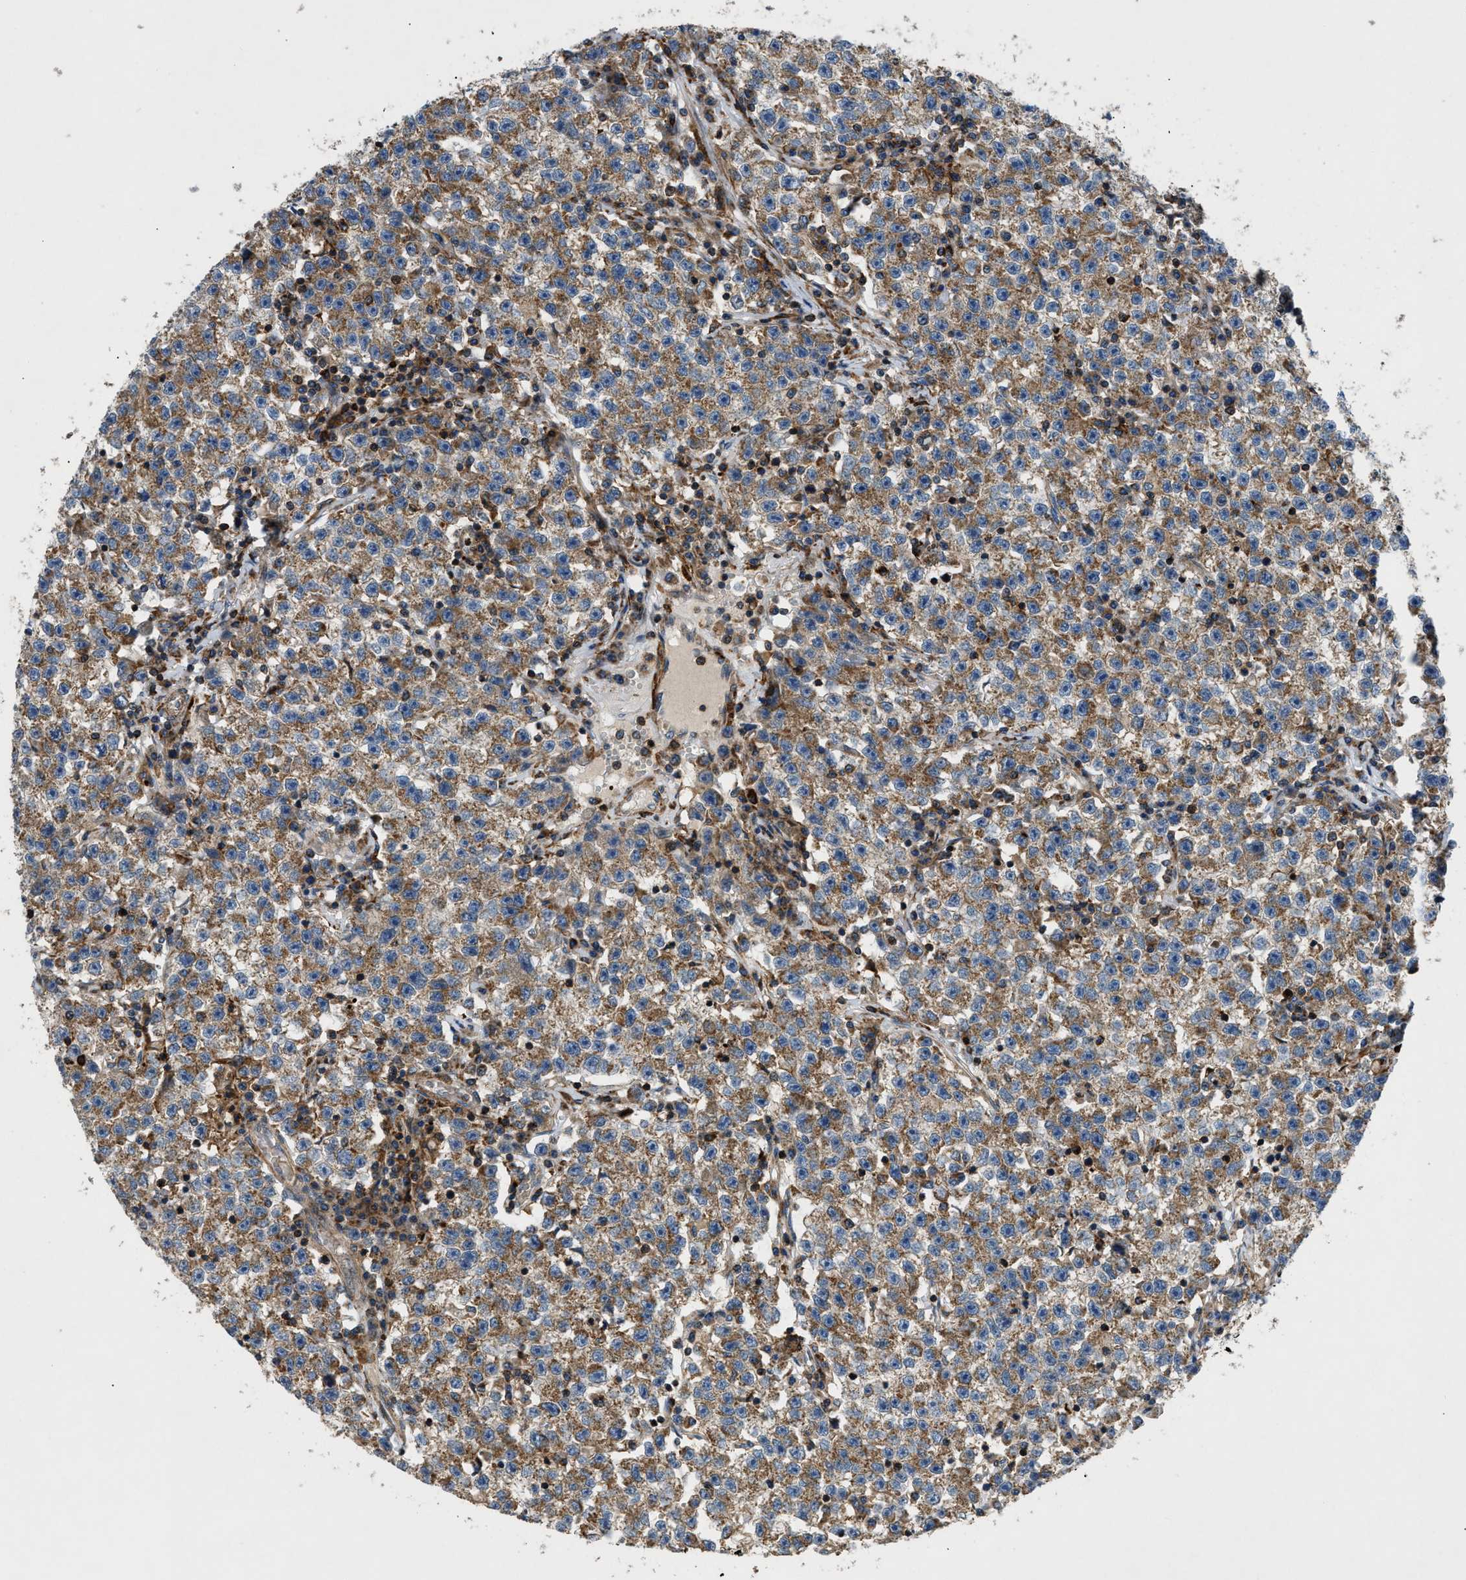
{"staining": {"intensity": "moderate", "quantity": ">75%", "location": "cytoplasmic/membranous"}, "tissue": "testis cancer", "cell_type": "Tumor cells", "image_type": "cancer", "snomed": [{"axis": "morphology", "description": "Seminoma, NOS"}, {"axis": "topography", "description": "Testis"}], "caption": "High-magnification brightfield microscopy of testis seminoma stained with DAB (3,3'-diaminobenzidine) (brown) and counterstained with hematoxylin (blue). tumor cells exhibit moderate cytoplasmic/membranous expression is appreciated in about>75% of cells.", "gene": "DHODH", "patient": {"sex": "male", "age": 22}}